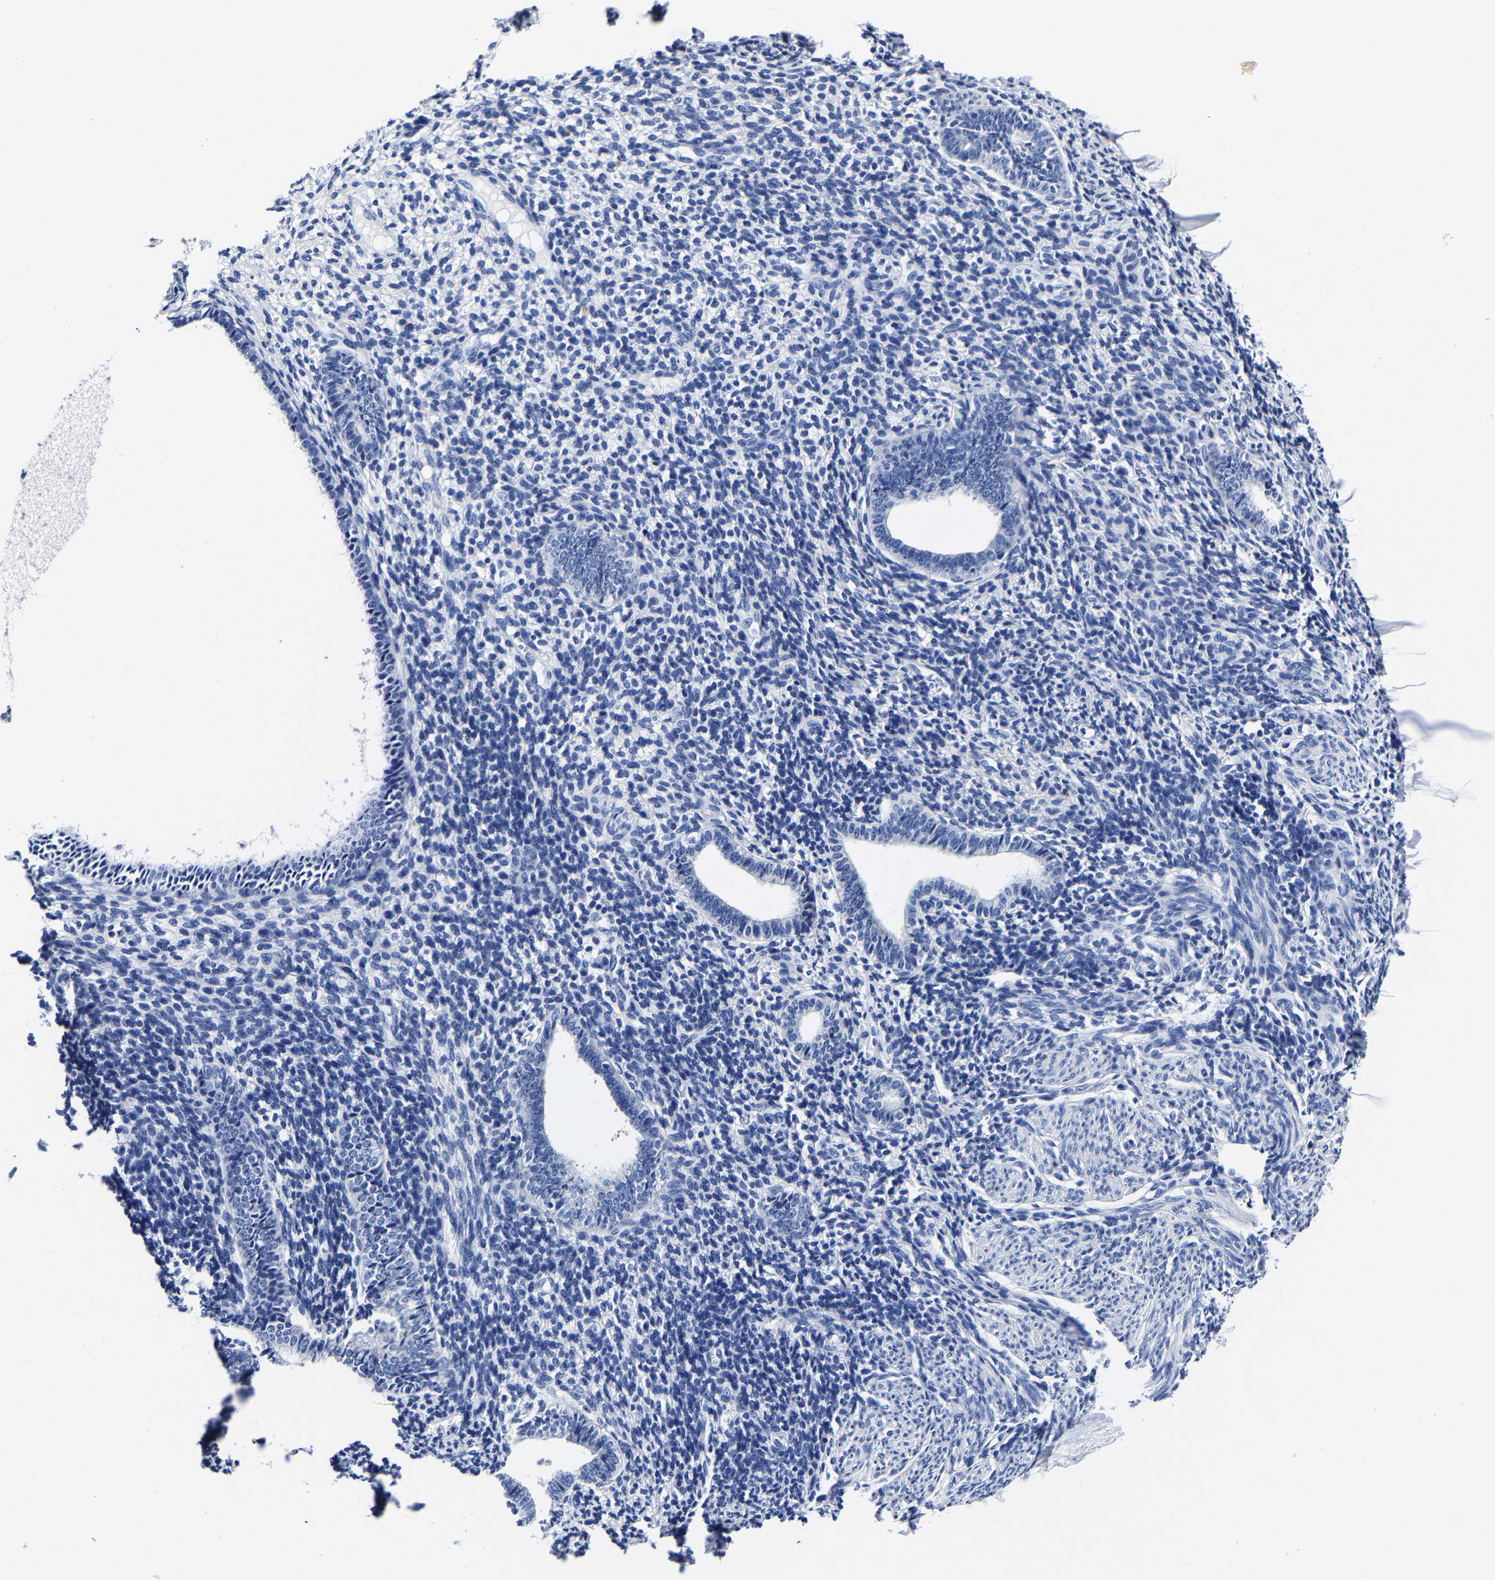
{"staining": {"intensity": "negative", "quantity": "none", "location": "none"}, "tissue": "endometrium", "cell_type": "Cells in endometrial stroma", "image_type": "normal", "snomed": [{"axis": "morphology", "description": "Normal tissue, NOS"}, {"axis": "morphology", "description": "Adenocarcinoma, NOS"}, {"axis": "topography", "description": "Endometrium"}], "caption": "DAB immunohistochemical staining of unremarkable human endometrium demonstrates no significant expression in cells in endometrial stroma.", "gene": "CPA2", "patient": {"sex": "female", "age": 57}}